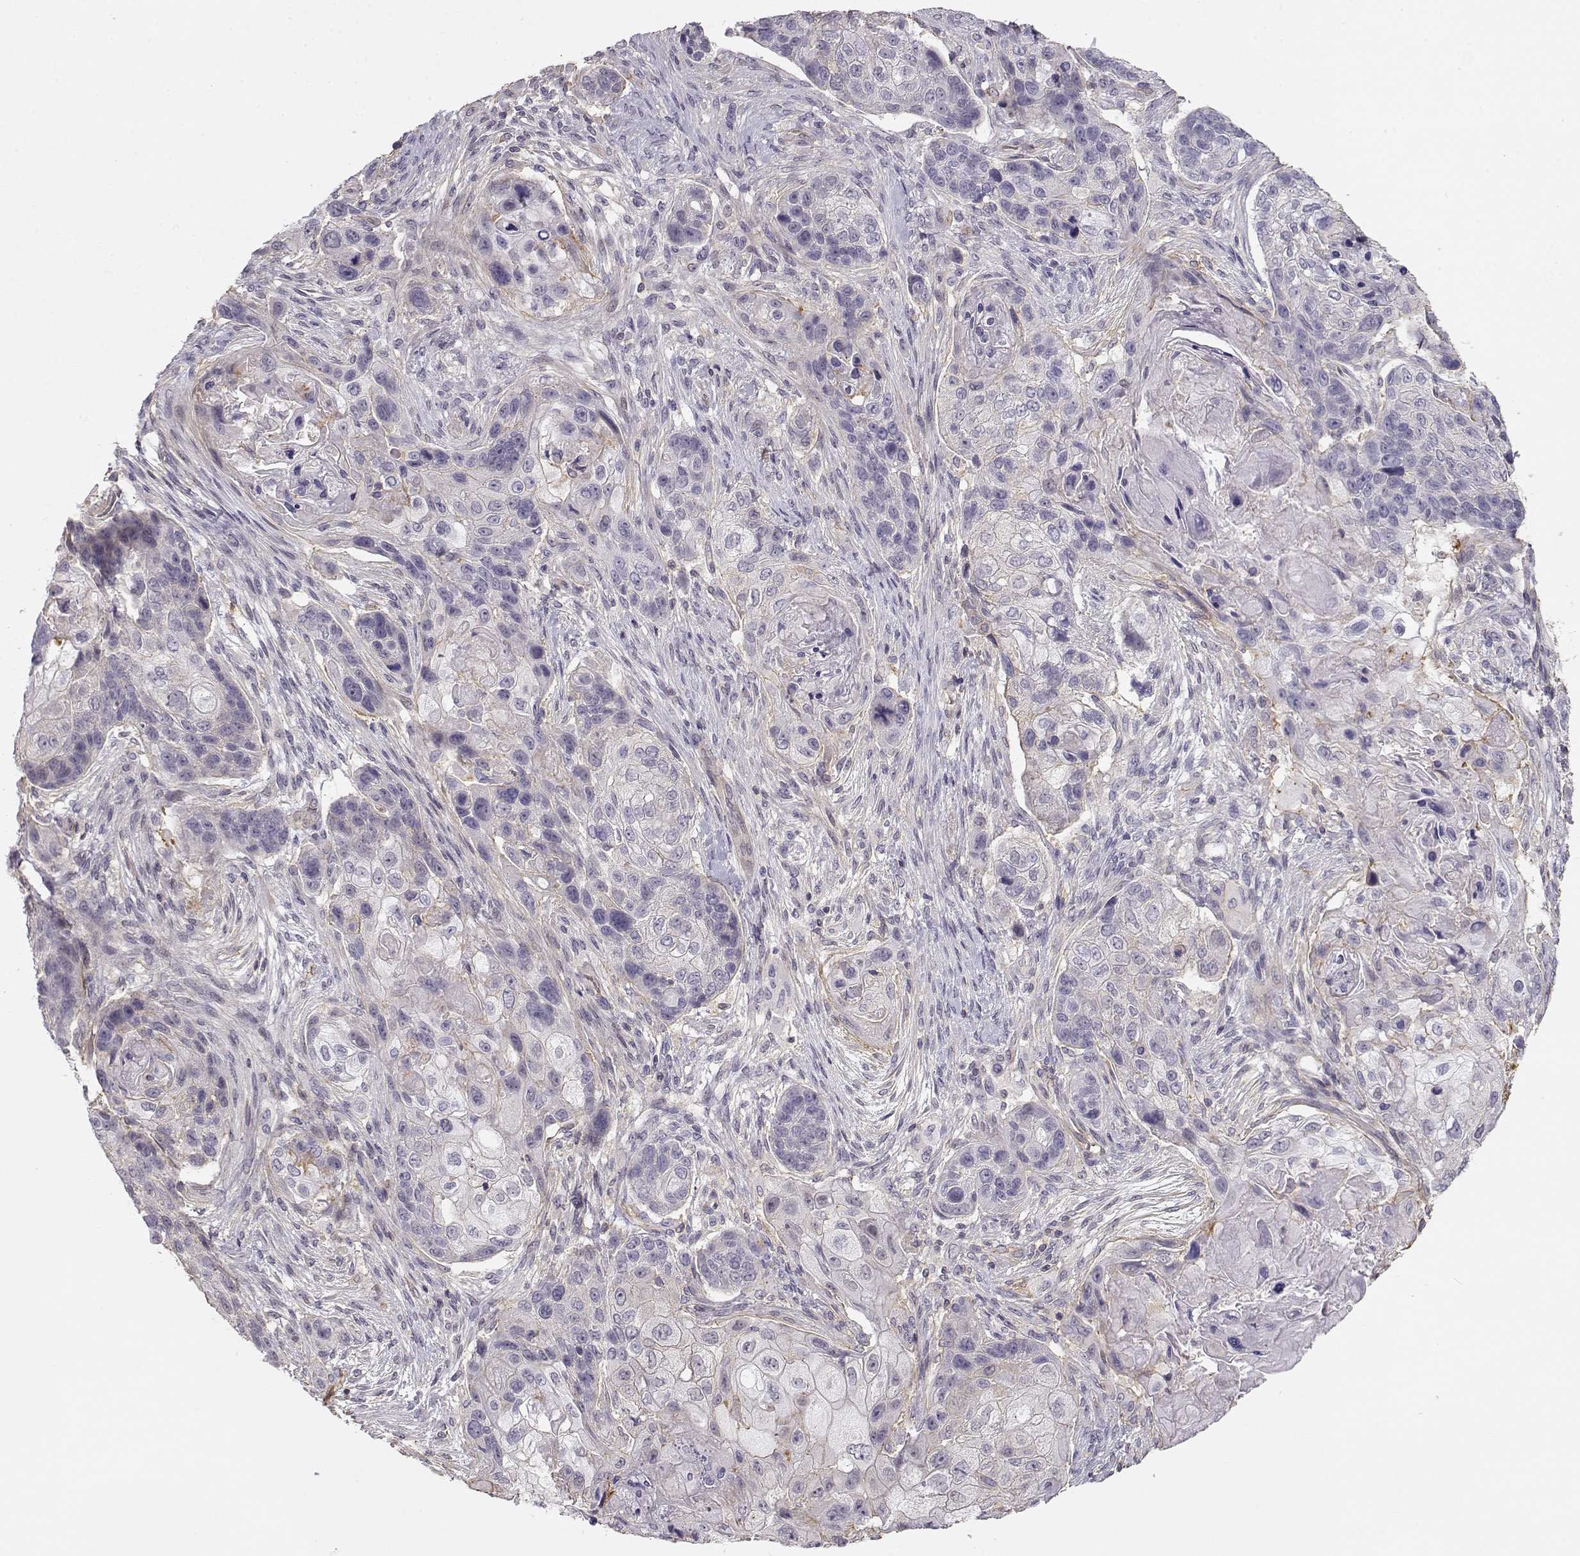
{"staining": {"intensity": "negative", "quantity": "none", "location": "none"}, "tissue": "lung cancer", "cell_type": "Tumor cells", "image_type": "cancer", "snomed": [{"axis": "morphology", "description": "Squamous cell carcinoma, NOS"}, {"axis": "topography", "description": "Lung"}], "caption": "DAB (3,3'-diaminobenzidine) immunohistochemical staining of human lung squamous cell carcinoma demonstrates no significant staining in tumor cells.", "gene": "DAPL1", "patient": {"sex": "male", "age": 69}}